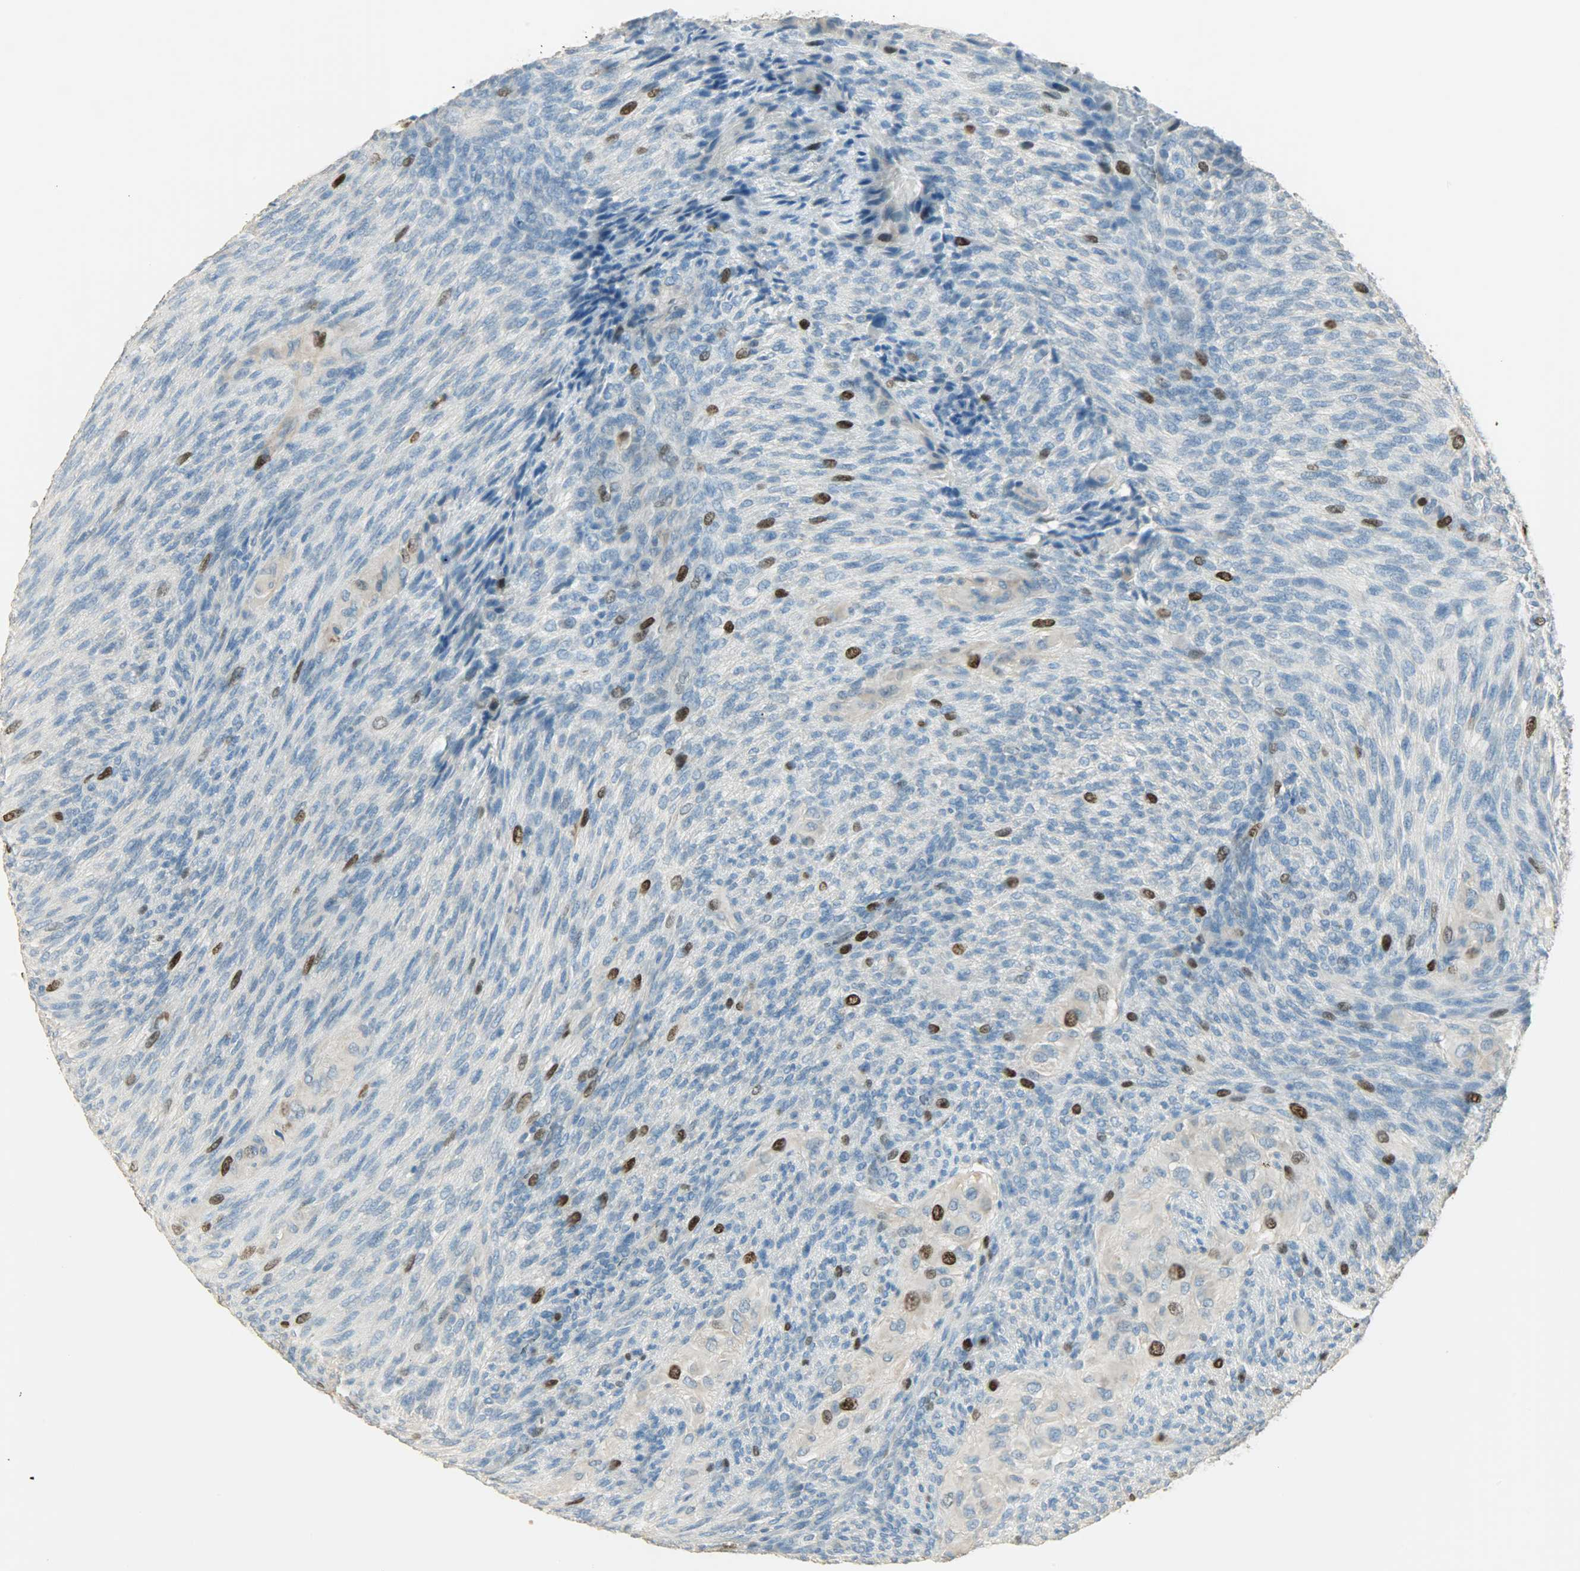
{"staining": {"intensity": "strong", "quantity": "<25%", "location": "nuclear"}, "tissue": "glioma", "cell_type": "Tumor cells", "image_type": "cancer", "snomed": [{"axis": "morphology", "description": "Glioma, malignant, High grade"}, {"axis": "topography", "description": "Cerebral cortex"}], "caption": "Protein staining reveals strong nuclear staining in about <25% of tumor cells in malignant high-grade glioma.", "gene": "TPX2", "patient": {"sex": "female", "age": 55}}